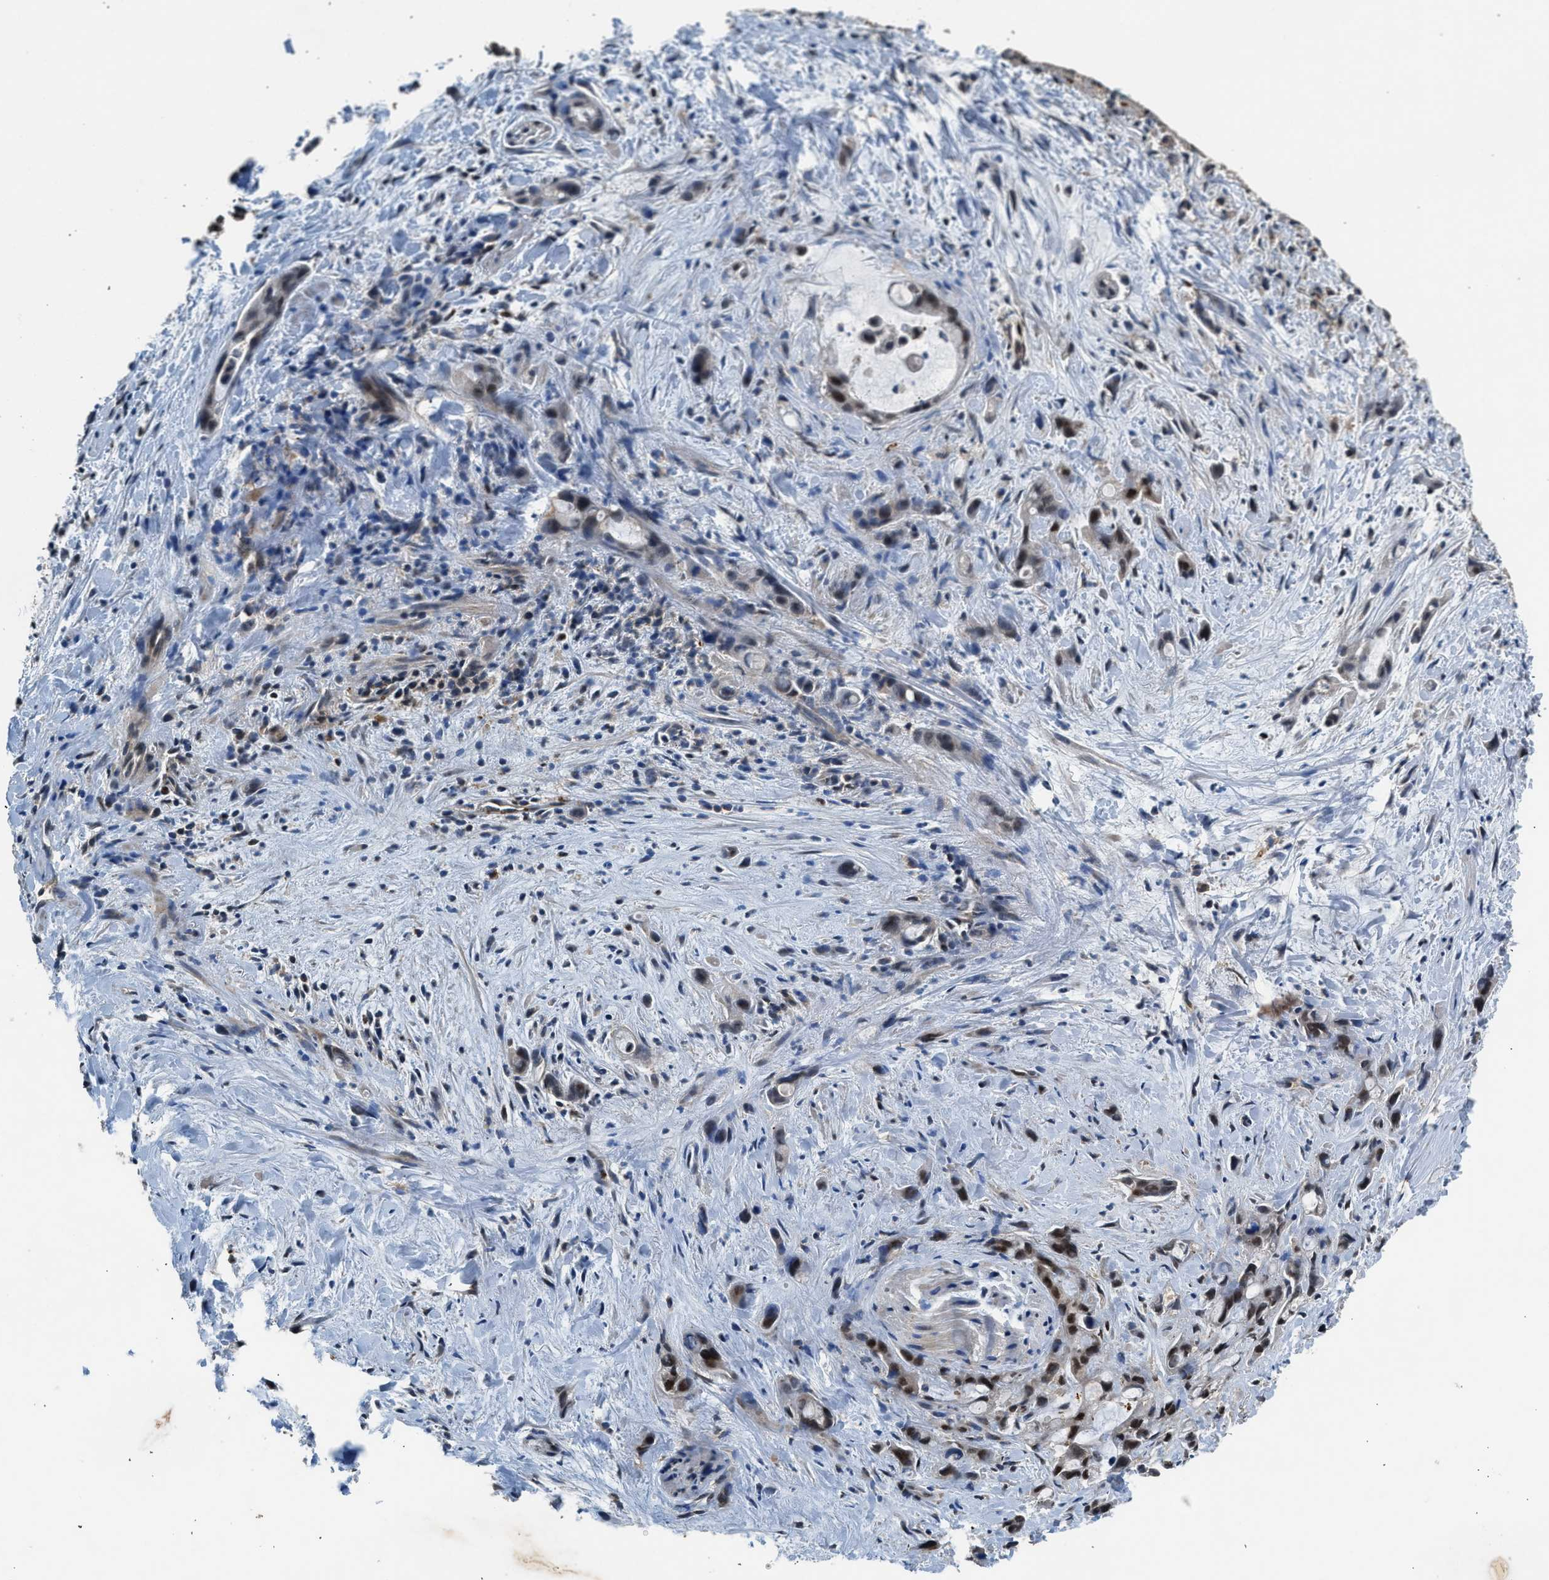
{"staining": {"intensity": "moderate", "quantity": "25%-75%", "location": "nuclear"}, "tissue": "liver cancer", "cell_type": "Tumor cells", "image_type": "cancer", "snomed": [{"axis": "morphology", "description": "Cholangiocarcinoma"}, {"axis": "topography", "description": "Liver"}], "caption": "Human liver cholangiocarcinoma stained for a protein (brown) demonstrates moderate nuclear positive positivity in about 25%-75% of tumor cells.", "gene": "SLC15A4", "patient": {"sex": "female", "age": 72}}